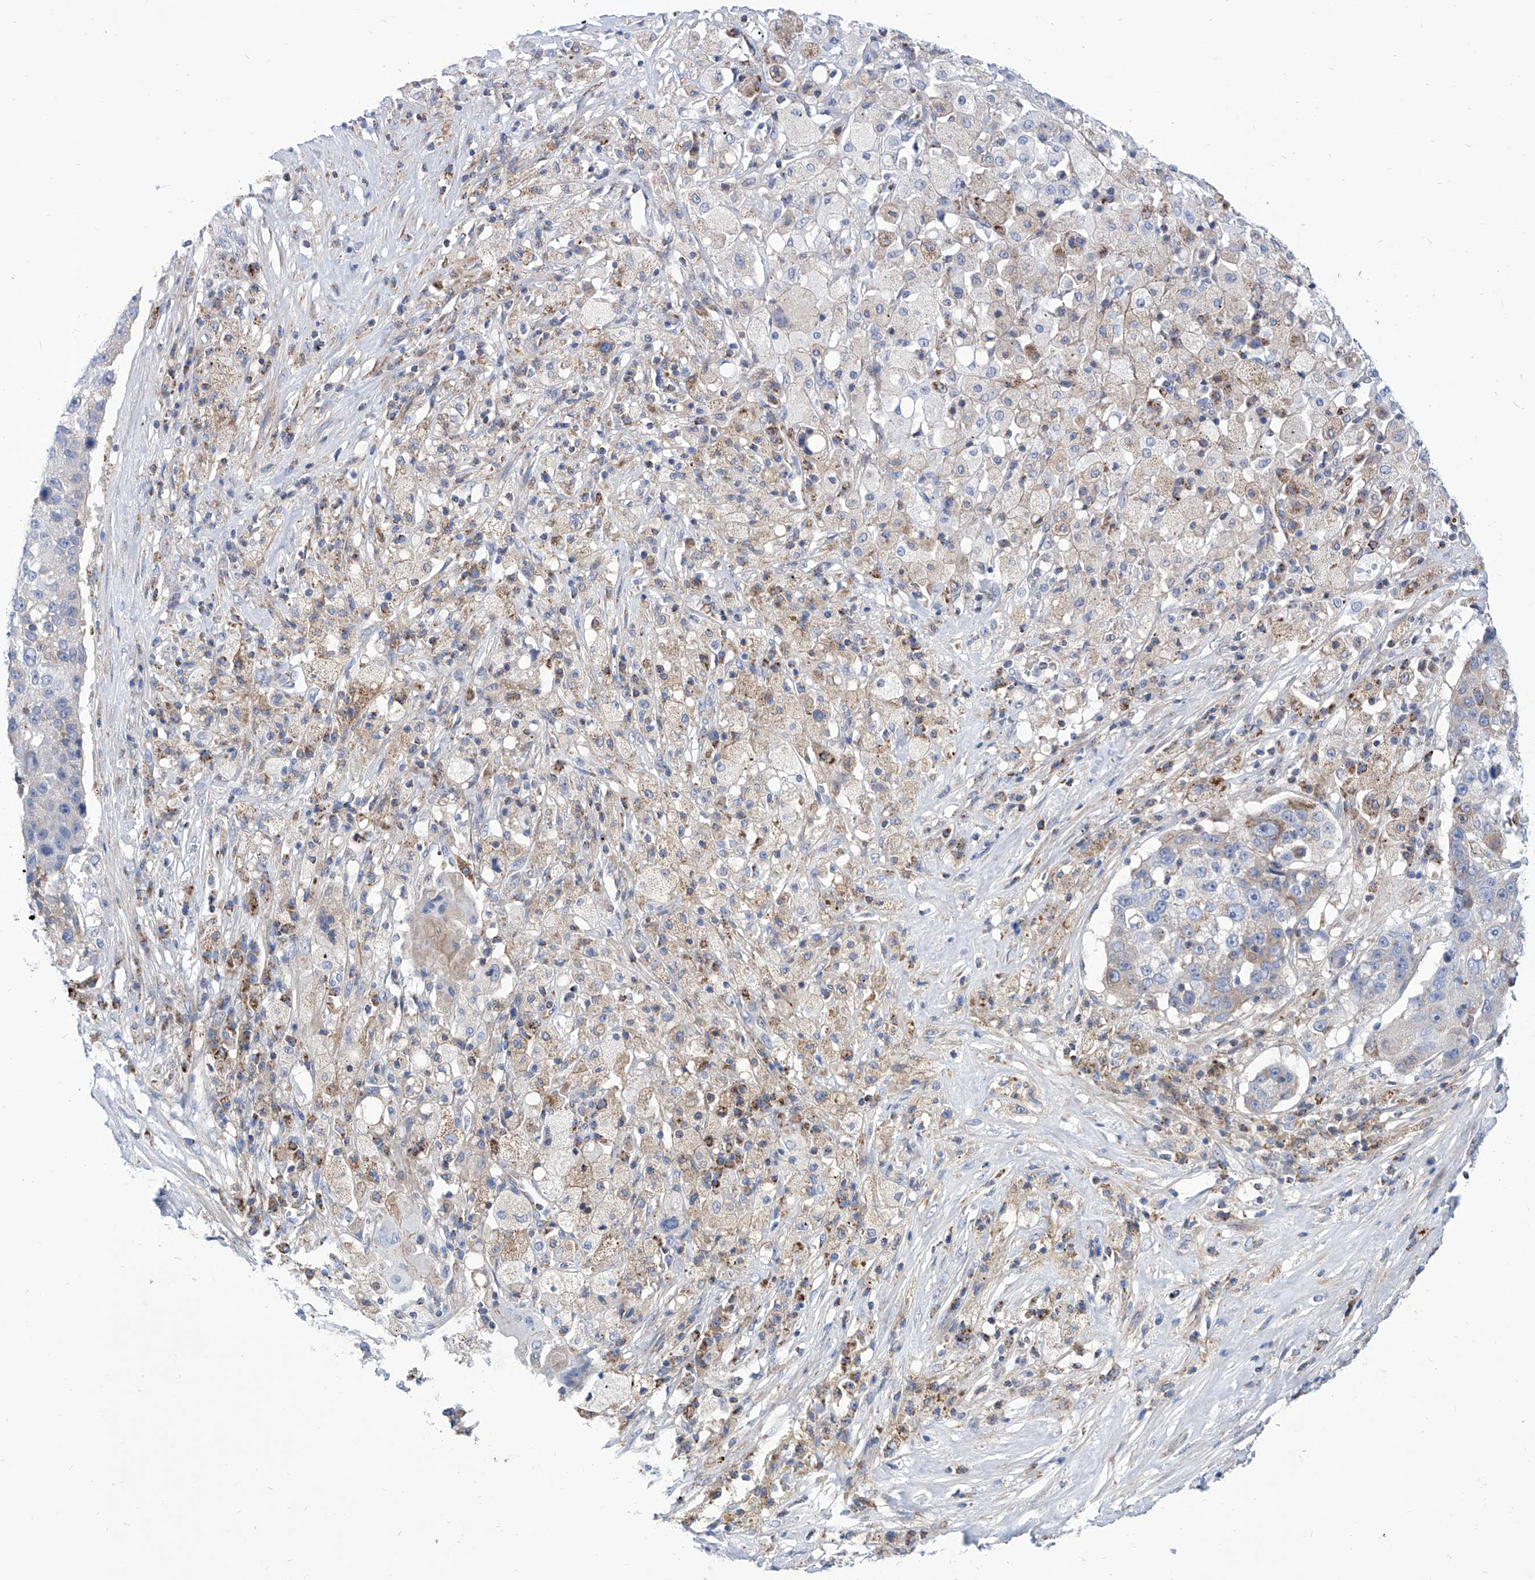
{"staining": {"intensity": "moderate", "quantity": "<25%", "location": "cytoplasmic/membranous"}, "tissue": "lung cancer", "cell_type": "Tumor cells", "image_type": "cancer", "snomed": [{"axis": "morphology", "description": "Squamous cell carcinoma, NOS"}, {"axis": "topography", "description": "Lung"}], "caption": "Tumor cells exhibit low levels of moderate cytoplasmic/membranous staining in approximately <25% of cells in squamous cell carcinoma (lung).", "gene": "SRBD1", "patient": {"sex": "male", "age": 61}}